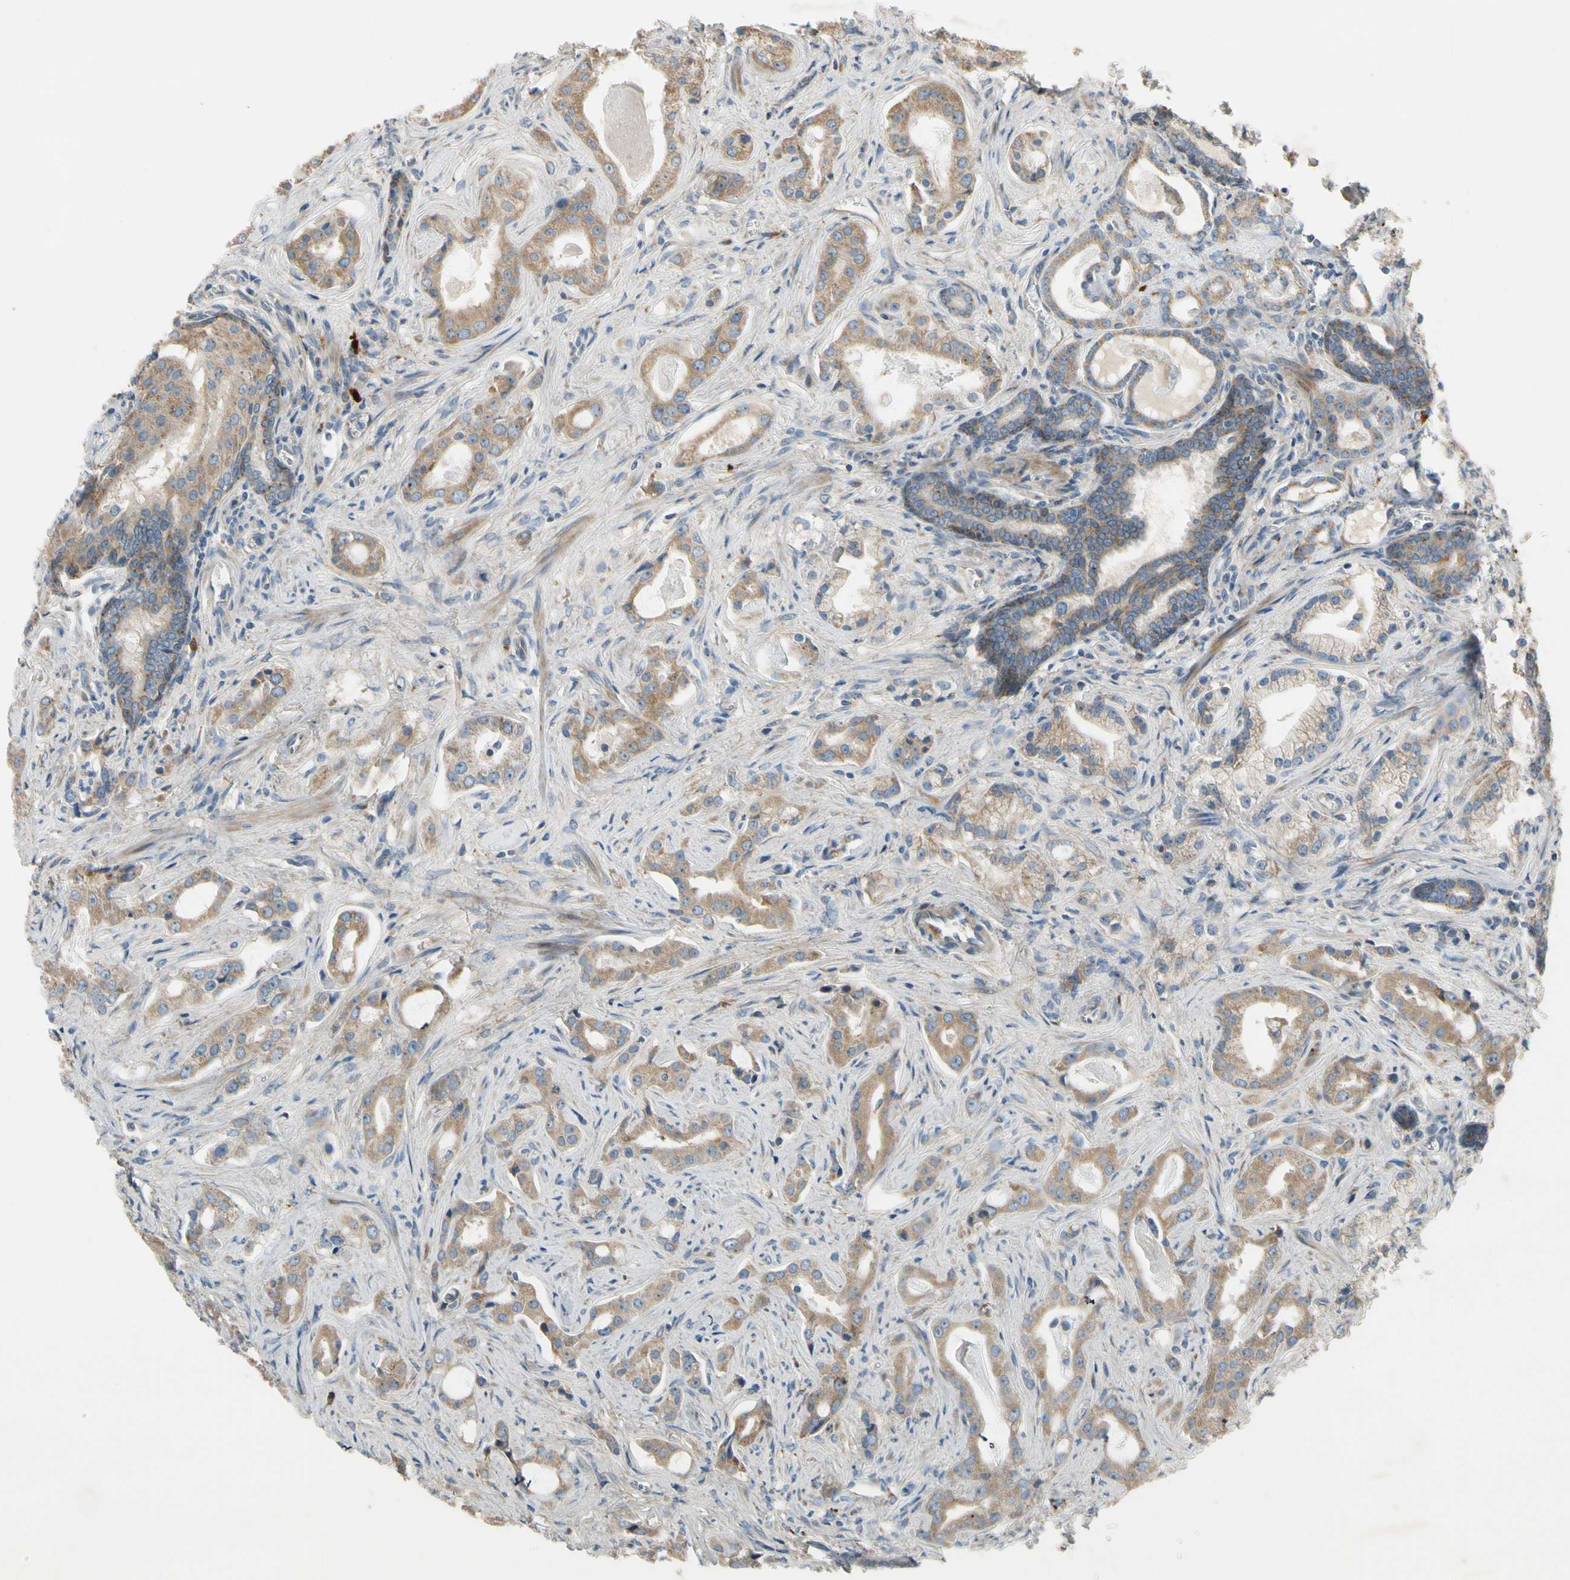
{"staining": {"intensity": "moderate", "quantity": ">75%", "location": "cytoplasmic/membranous"}, "tissue": "prostate cancer", "cell_type": "Tumor cells", "image_type": "cancer", "snomed": [{"axis": "morphology", "description": "Adenocarcinoma, Low grade"}, {"axis": "topography", "description": "Prostate"}], "caption": "Protein staining by immunohistochemistry exhibits moderate cytoplasmic/membranous expression in approximately >75% of tumor cells in prostate cancer (low-grade adenocarcinoma).", "gene": "MST1R", "patient": {"sex": "male", "age": 59}}